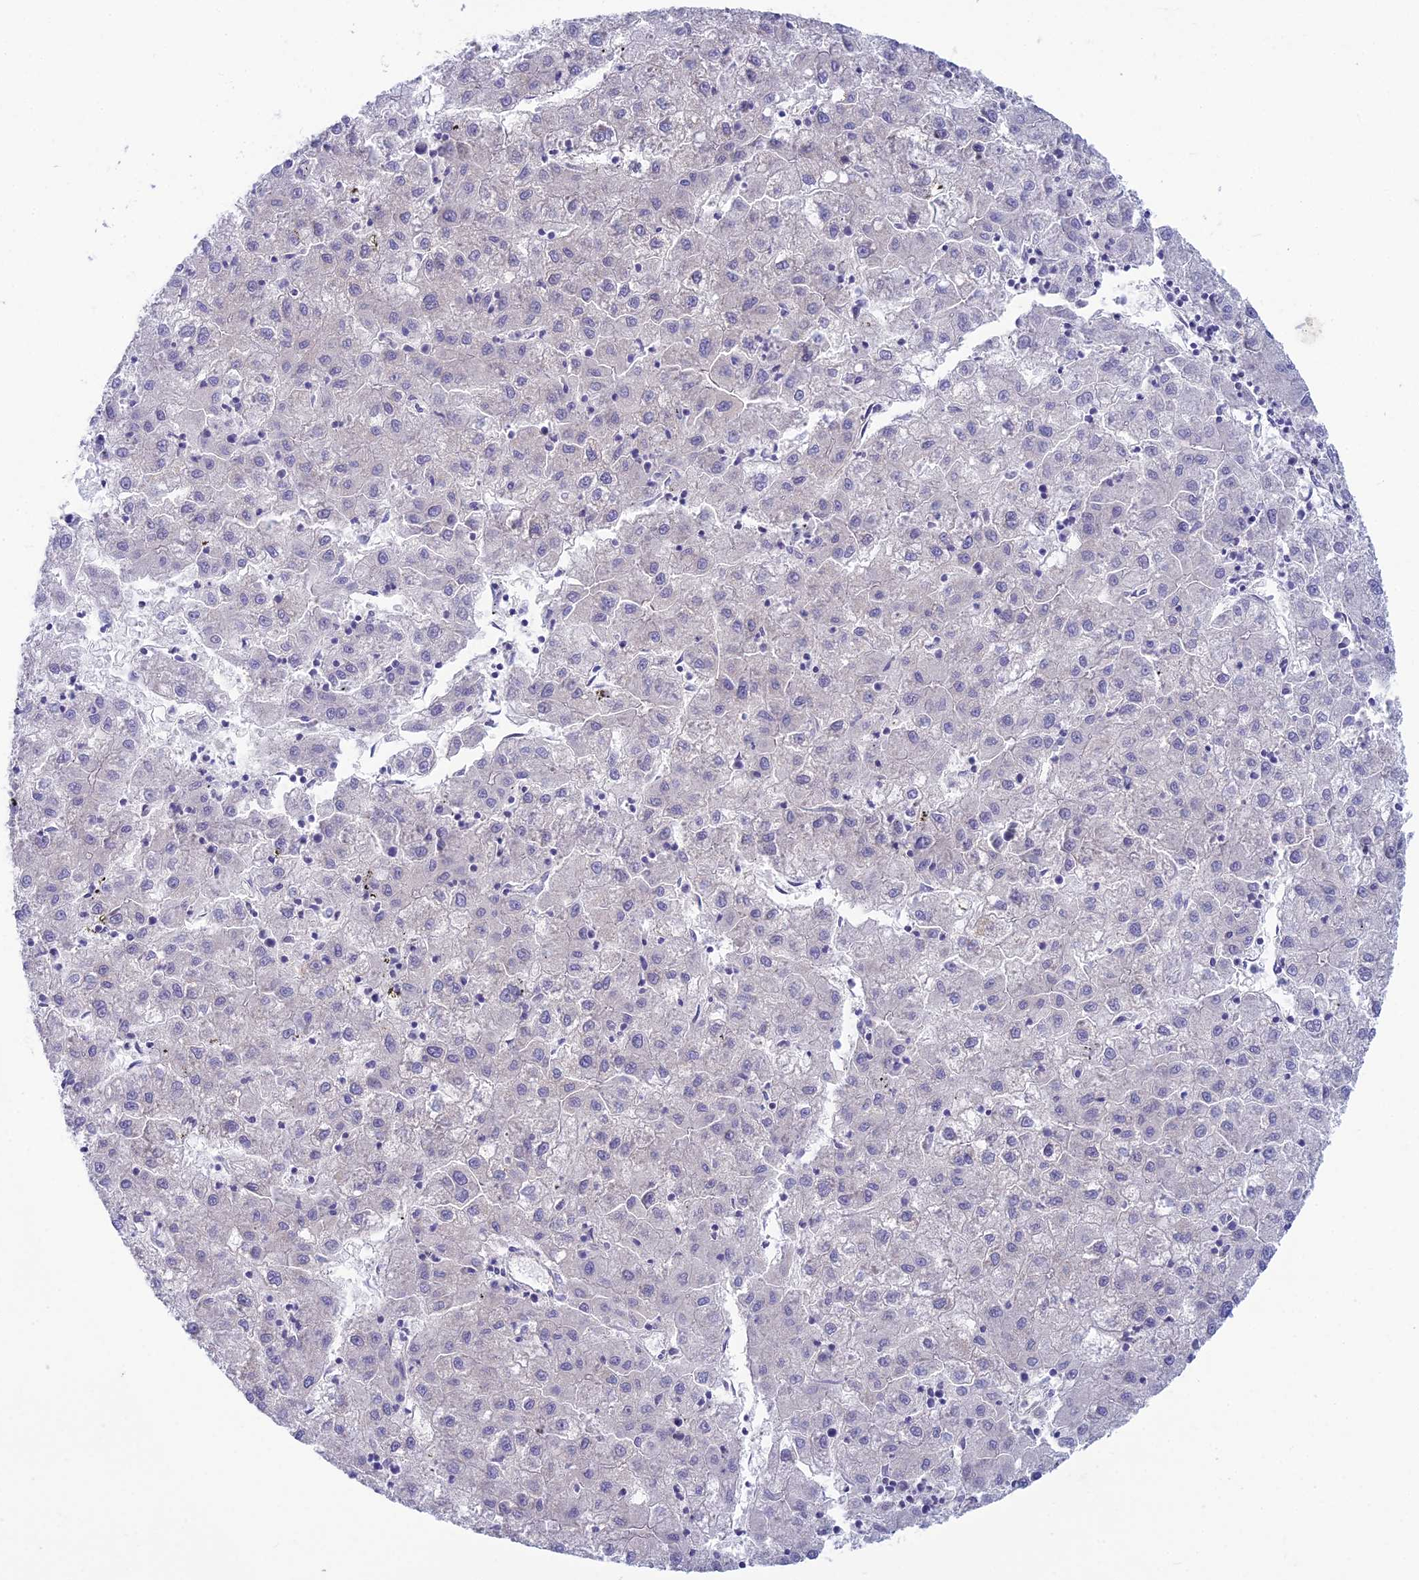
{"staining": {"intensity": "negative", "quantity": "none", "location": "none"}, "tissue": "liver cancer", "cell_type": "Tumor cells", "image_type": "cancer", "snomed": [{"axis": "morphology", "description": "Carcinoma, Hepatocellular, NOS"}, {"axis": "topography", "description": "Liver"}], "caption": "High power microscopy histopathology image of an immunohistochemistry (IHC) photomicrograph of liver hepatocellular carcinoma, revealing no significant staining in tumor cells.", "gene": "ZNF564", "patient": {"sex": "male", "age": 72}}